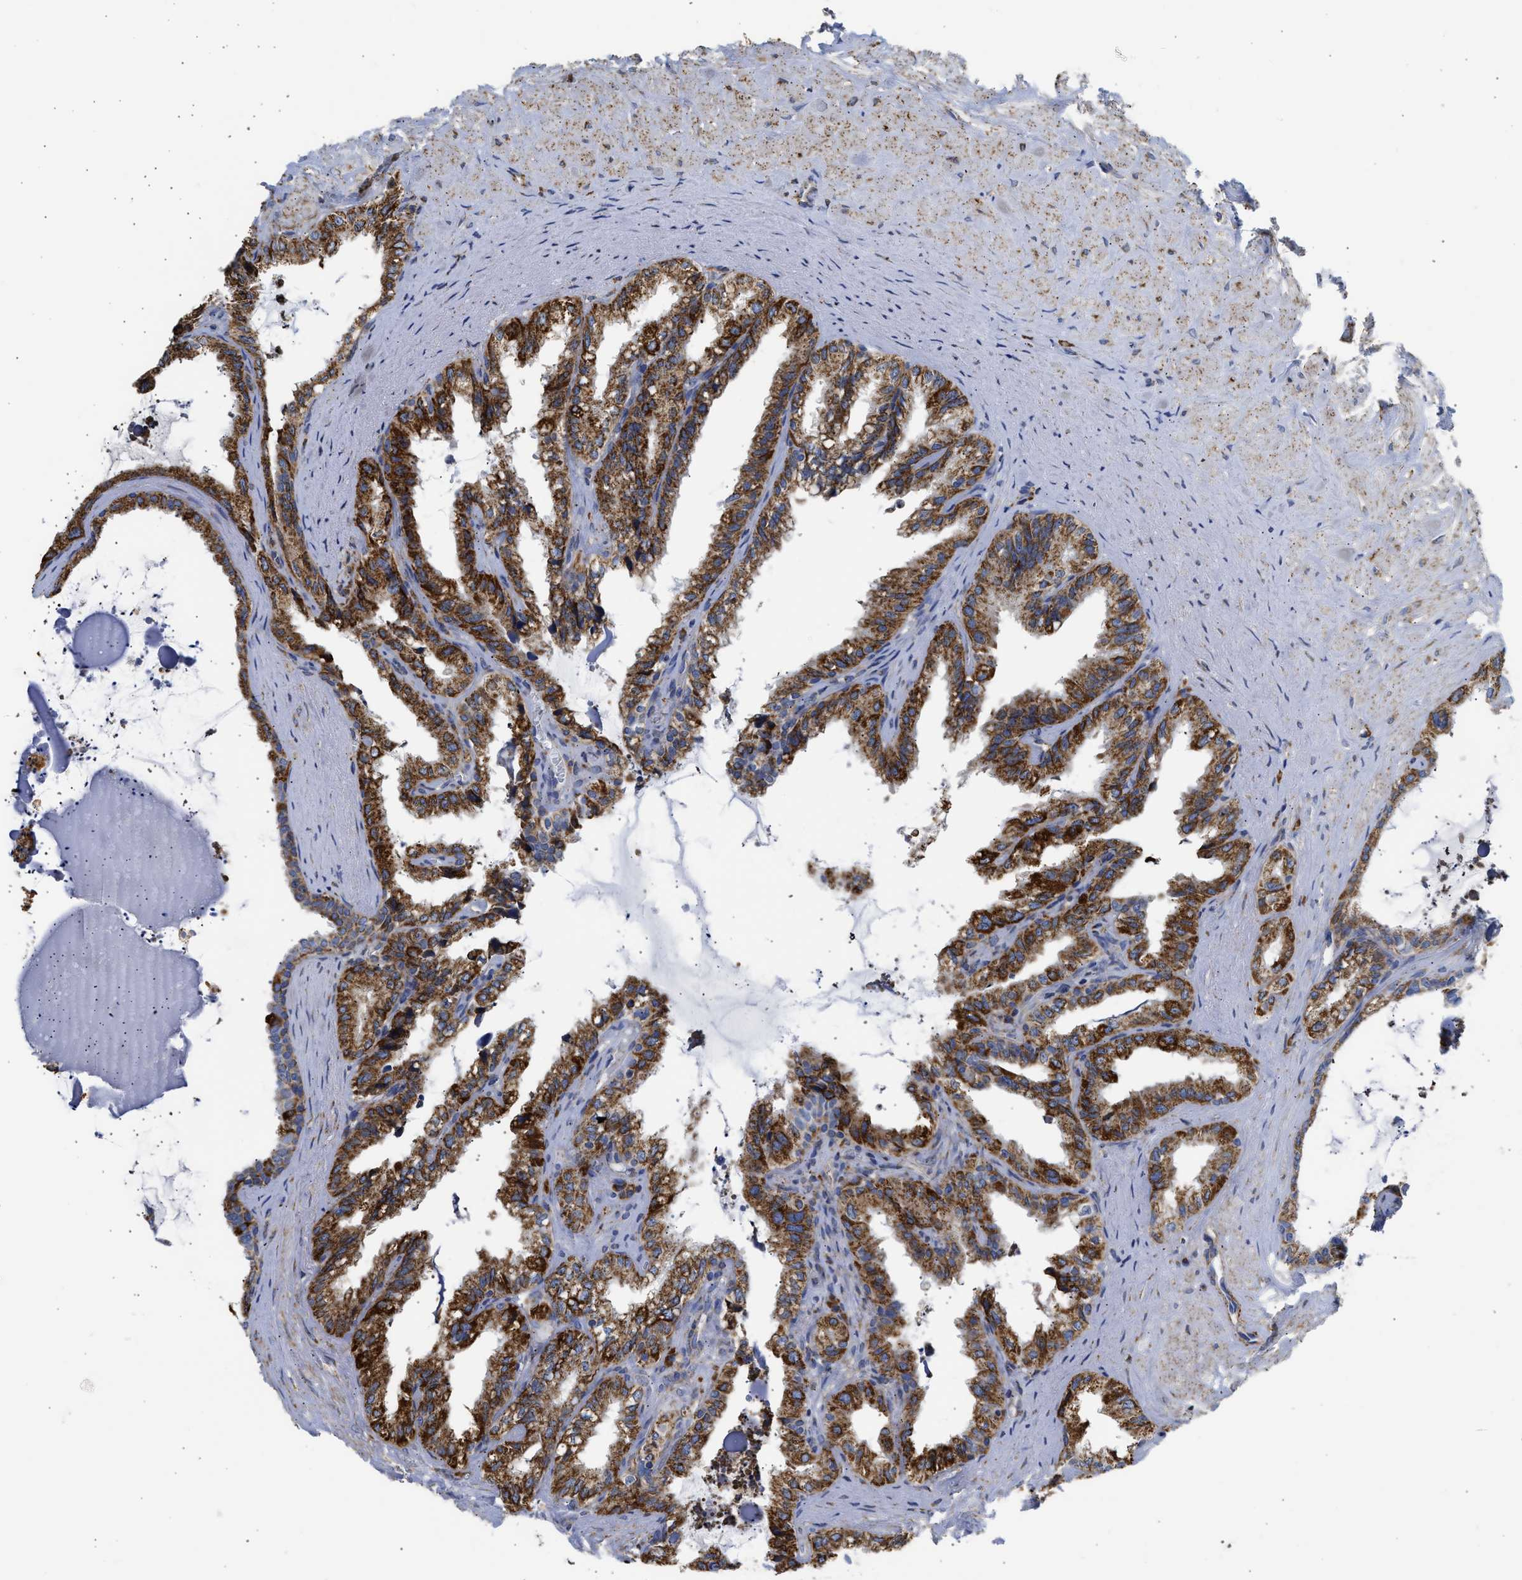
{"staining": {"intensity": "strong", "quantity": ">75%", "location": "cytoplasmic/membranous"}, "tissue": "seminal vesicle", "cell_type": "Glandular cells", "image_type": "normal", "snomed": [{"axis": "morphology", "description": "Normal tissue, NOS"}, {"axis": "topography", "description": "Seminal veicle"}], "caption": "This histopathology image shows unremarkable seminal vesicle stained with IHC to label a protein in brown. The cytoplasmic/membranous of glandular cells show strong positivity for the protein. Nuclei are counter-stained blue.", "gene": "CYCS", "patient": {"sex": "male", "age": 64}}